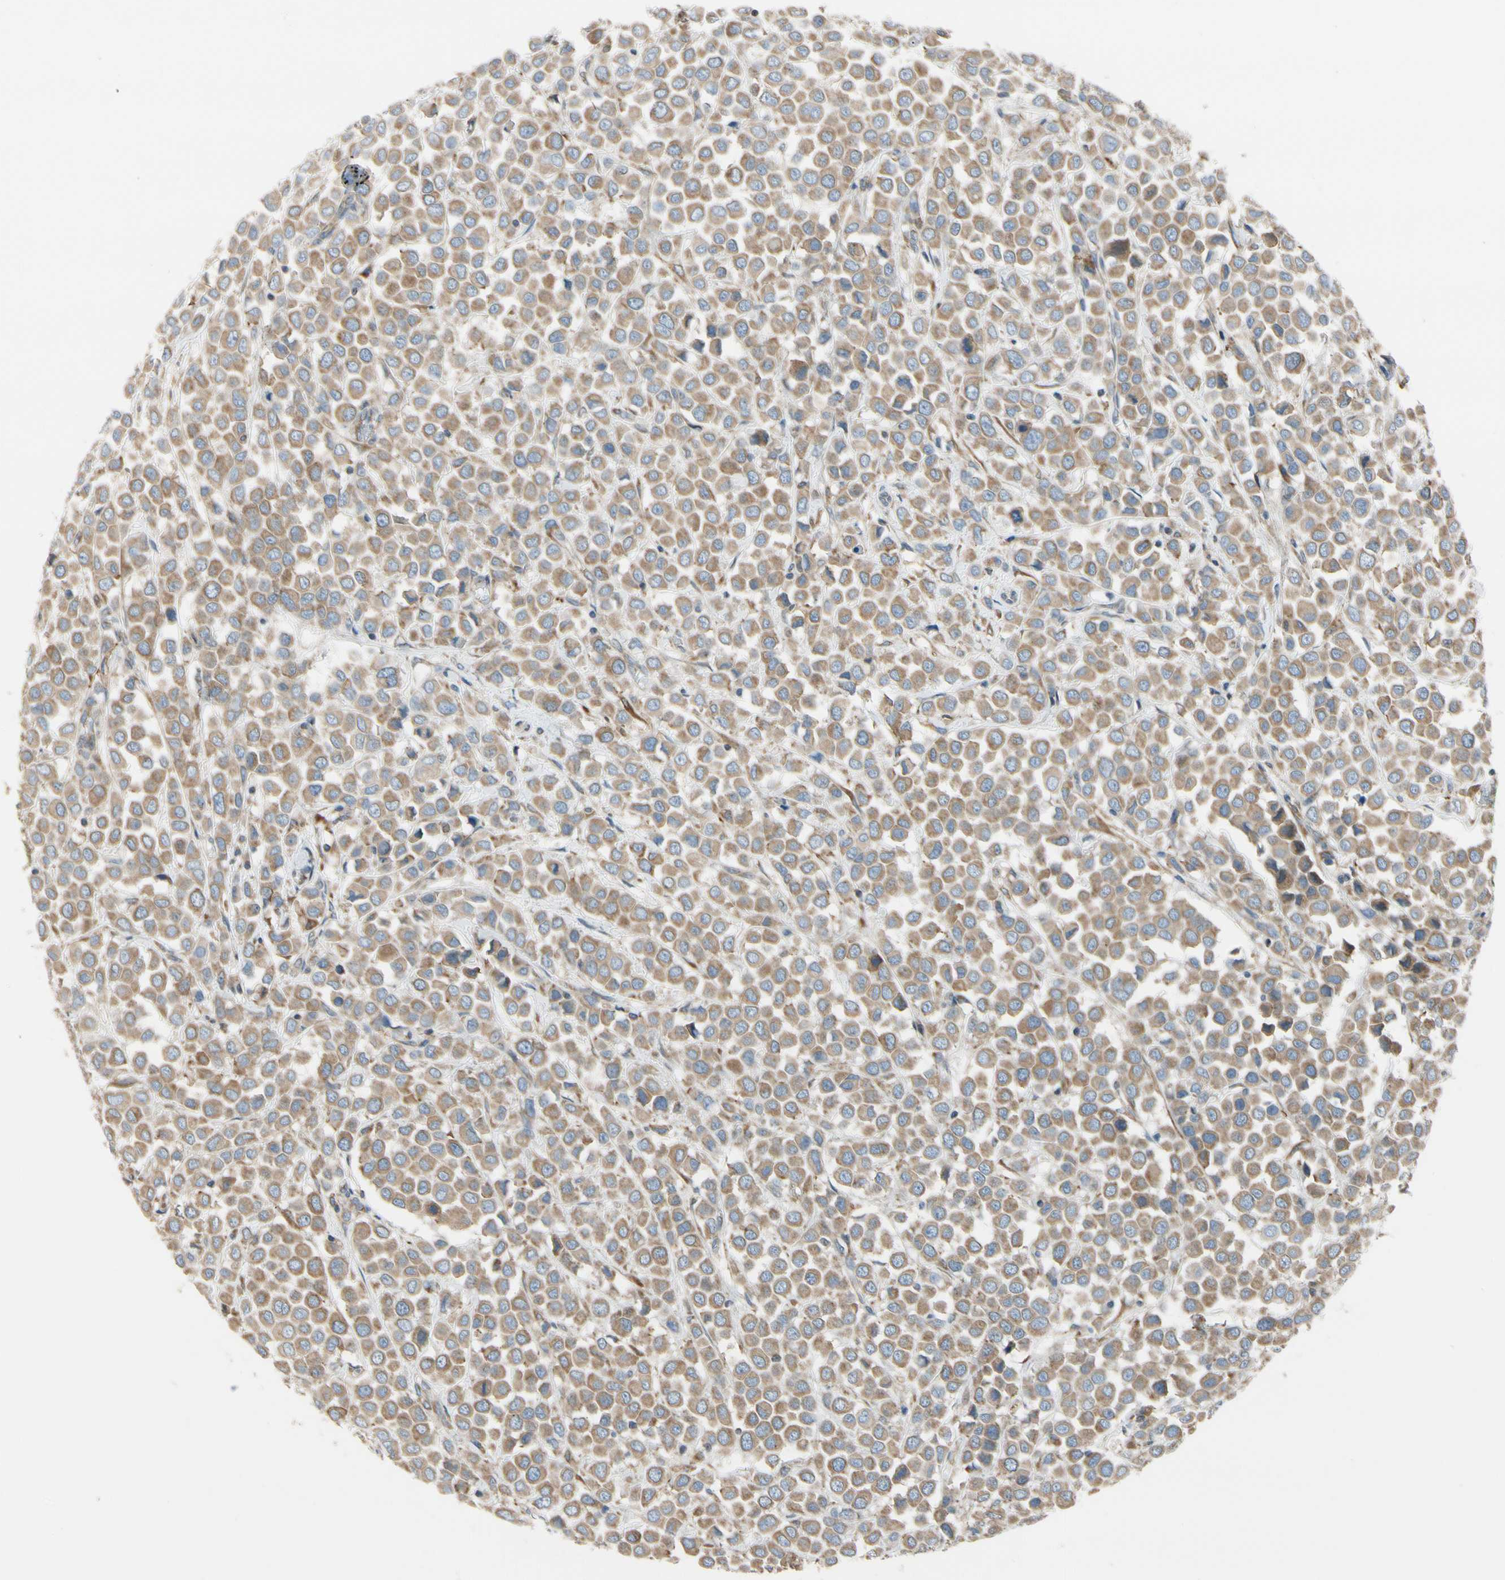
{"staining": {"intensity": "moderate", "quantity": ">75%", "location": "cytoplasmic/membranous"}, "tissue": "breast cancer", "cell_type": "Tumor cells", "image_type": "cancer", "snomed": [{"axis": "morphology", "description": "Duct carcinoma"}, {"axis": "topography", "description": "Breast"}], "caption": "Immunohistochemistry (IHC) histopathology image of human breast cancer (intraductal carcinoma) stained for a protein (brown), which displays medium levels of moderate cytoplasmic/membranous expression in approximately >75% of tumor cells.", "gene": "CLCC1", "patient": {"sex": "female", "age": 61}}